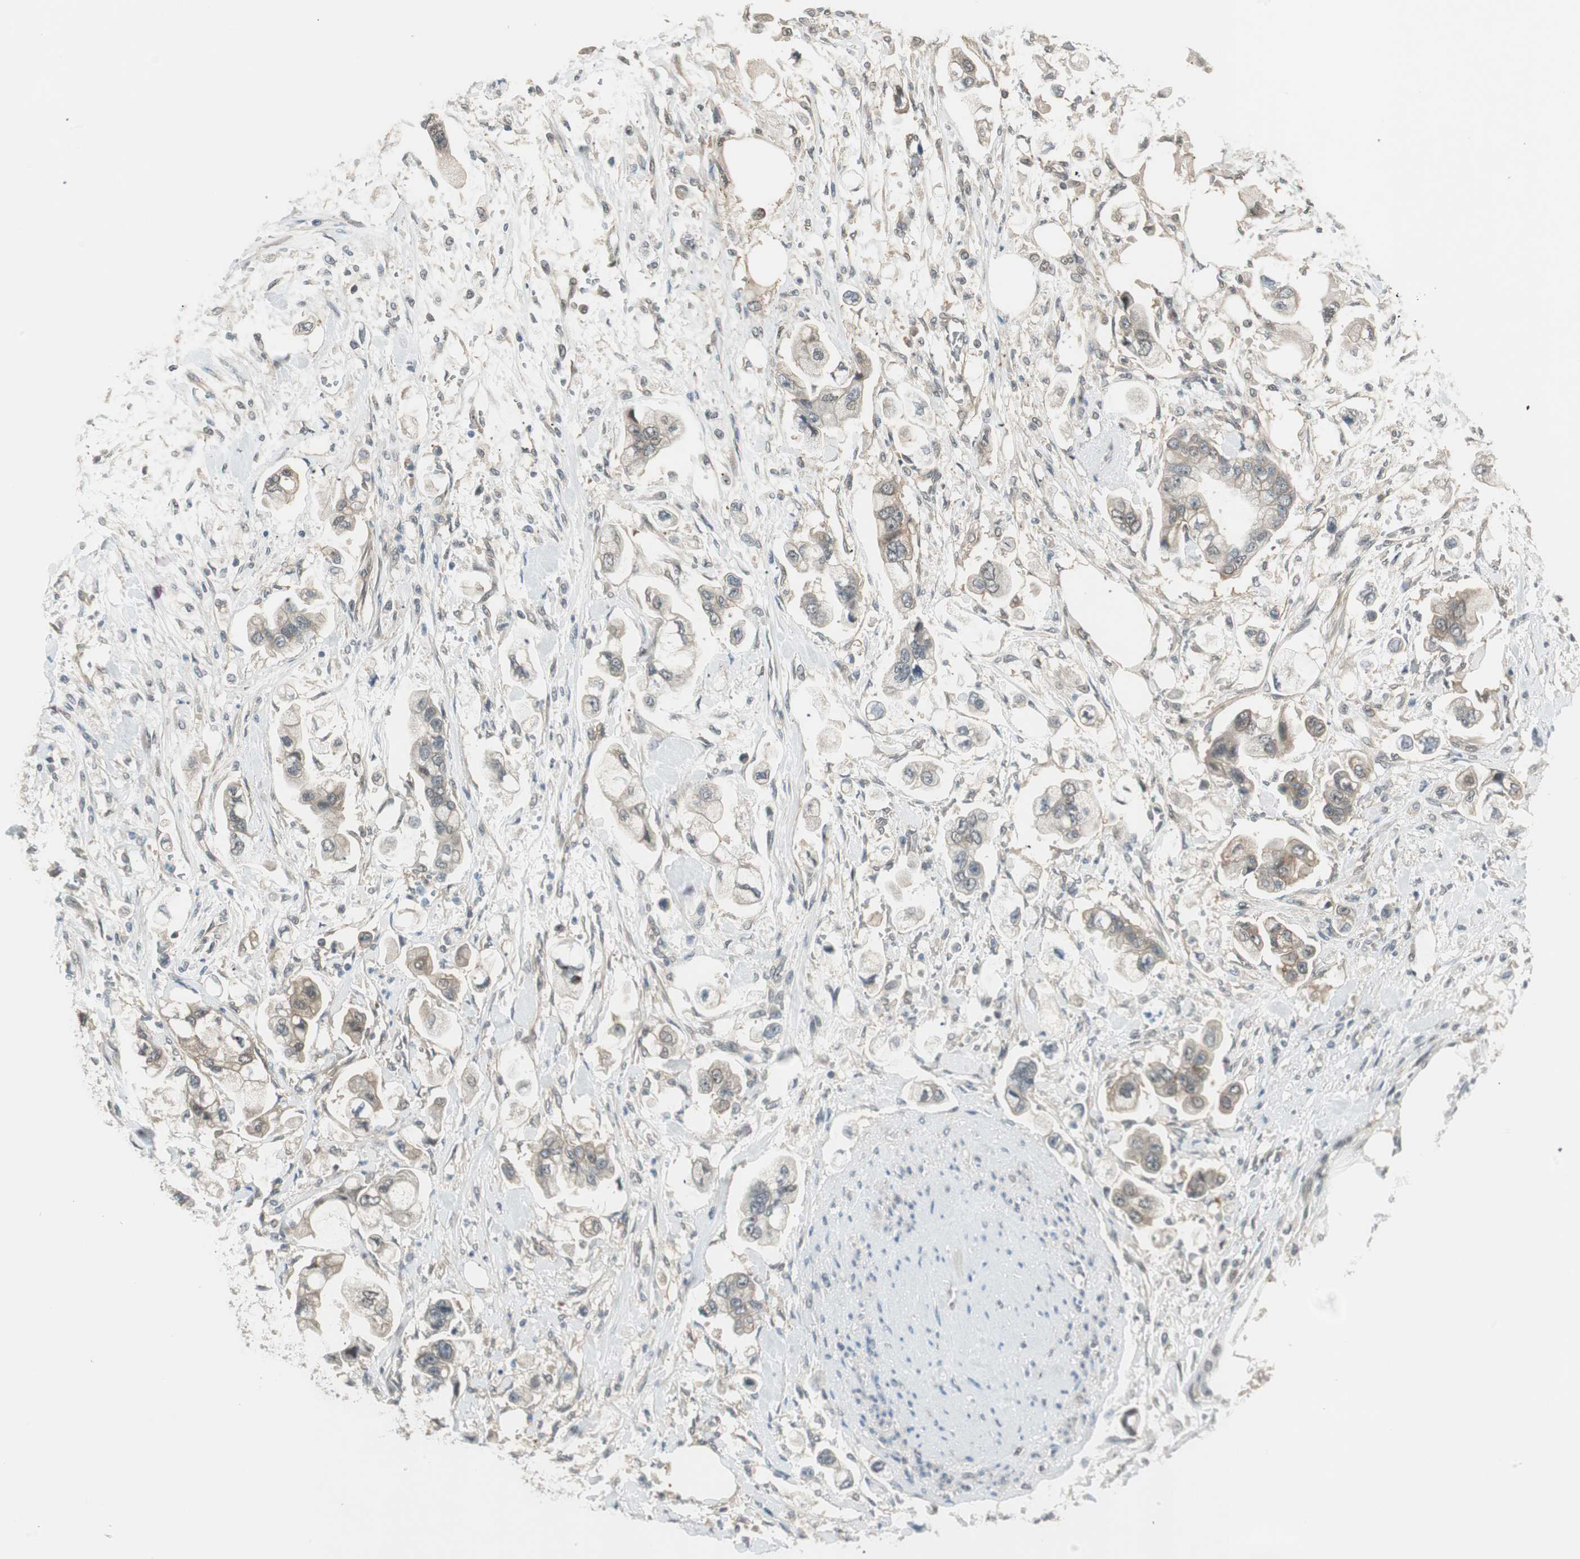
{"staining": {"intensity": "weak", "quantity": "25%-75%", "location": "cytoplasmic/membranous"}, "tissue": "stomach cancer", "cell_type": "Tumor cells", "image_type": "cancer", "snomed": [{"axis": "morphology", "description": "Adenocarcinoma, NOS"}, {"axis": "topography", "description": "Stomach"}], "caption": "Immunohistochemistry photomicrograph of neoplastic tissue: stomach cancer stained using immunohistochemistry (IHC) shows low levels of weak protein expression localized specifically in the cytoplasmic/membranous of tumor cells, appearing as a cytoplasmic/membranous brown color.", "gene": "PSMD8", "patient": {"sex": "male", "age": 62}}